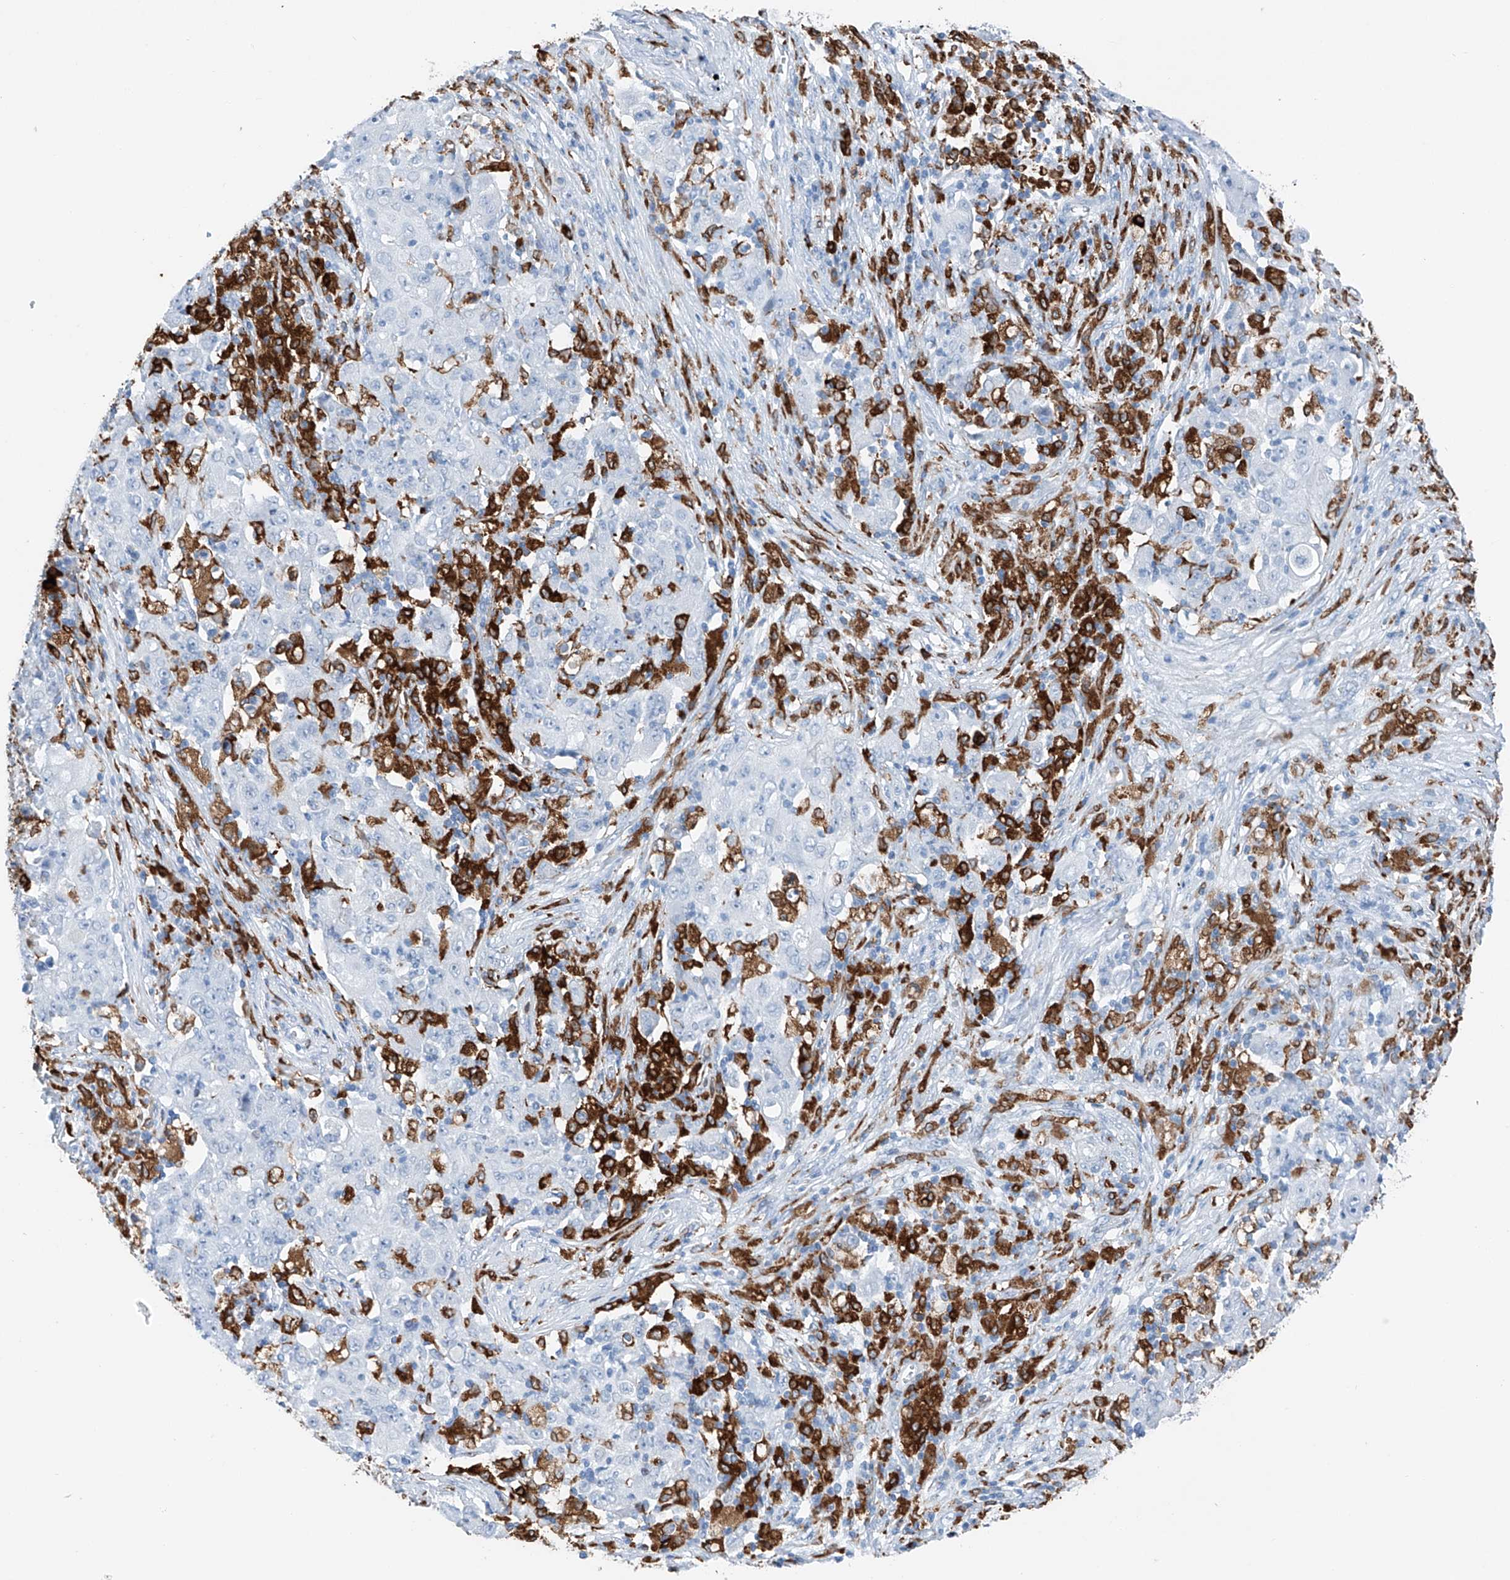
{"staining": {"intensity": "negative", "quantity": "none", "location": "none"}, "tissue": "ovarian cancer", "cell_type": "Tumor cells", "image_type": "cancer", "snomed": [{"axis": "morphology", "description": "Carcinoma, endometroid"}, {"axis": "topography", "description": "Ovary"}], "caption": "Tumor cells are negative for brown protein staining in ovarian cancer.", "gene": "TBXAS1", "patient": {"sex": "female", "age": 42}}